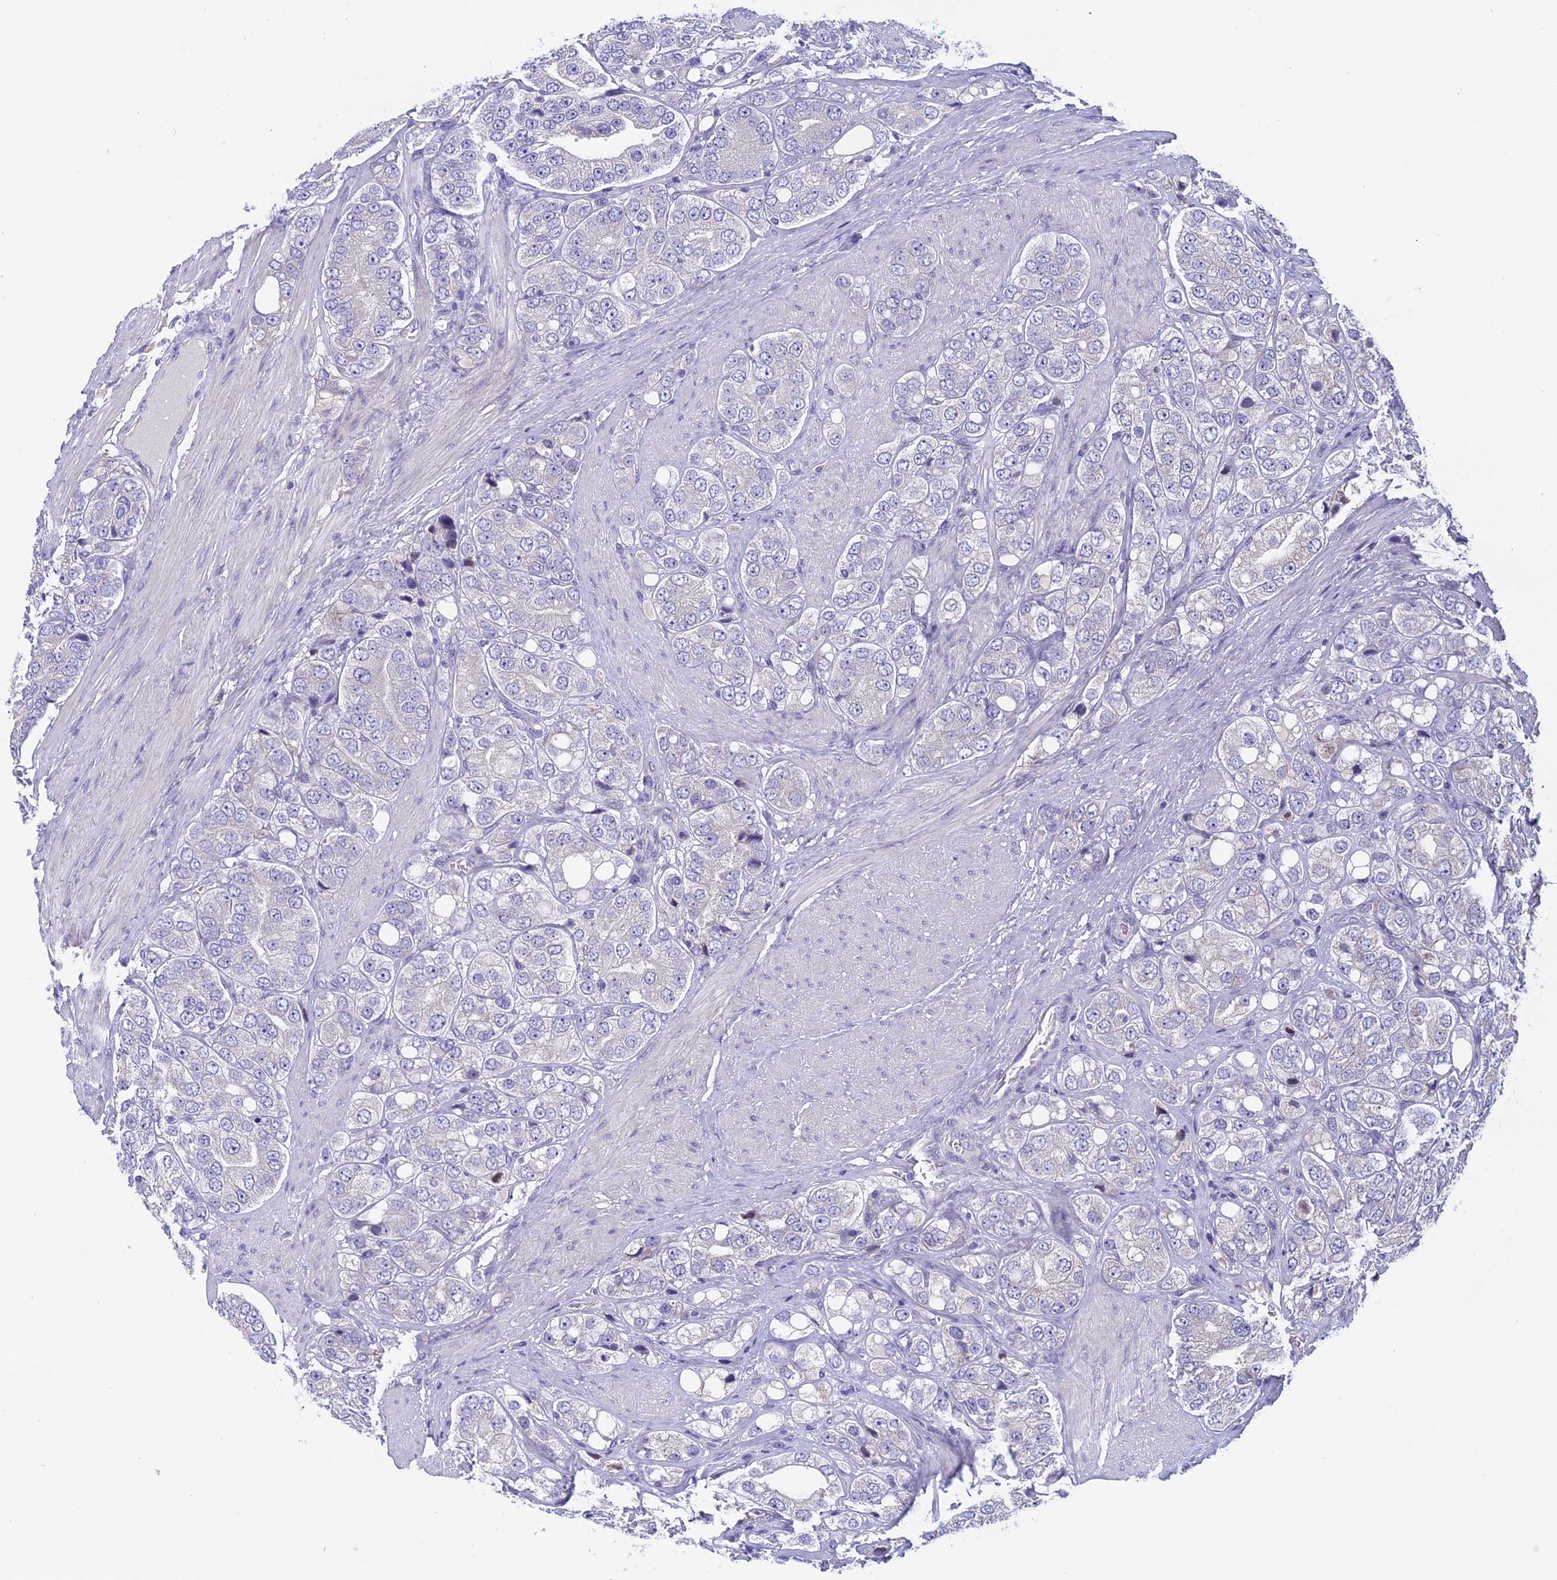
{"staining": {"intensity": "negative", "quantity": "none", "location": "none"}, "tissue": "prostate cancer", "cell_type": "Tumor cells", "image_type": "cancer", "snomed": [{"axis": "morphology", "description": "Adenocarcinoma, High grade"}, {"axis": "topography", "description": "Prostate"}], "caption": "This is an immunohistochemistry photomicrograph of human prostate adenocarcinoma (high-grade). There is no expression in tumor cells.", "gene": "DCTN5", "patient": {"sex": "male", "age": 50}}